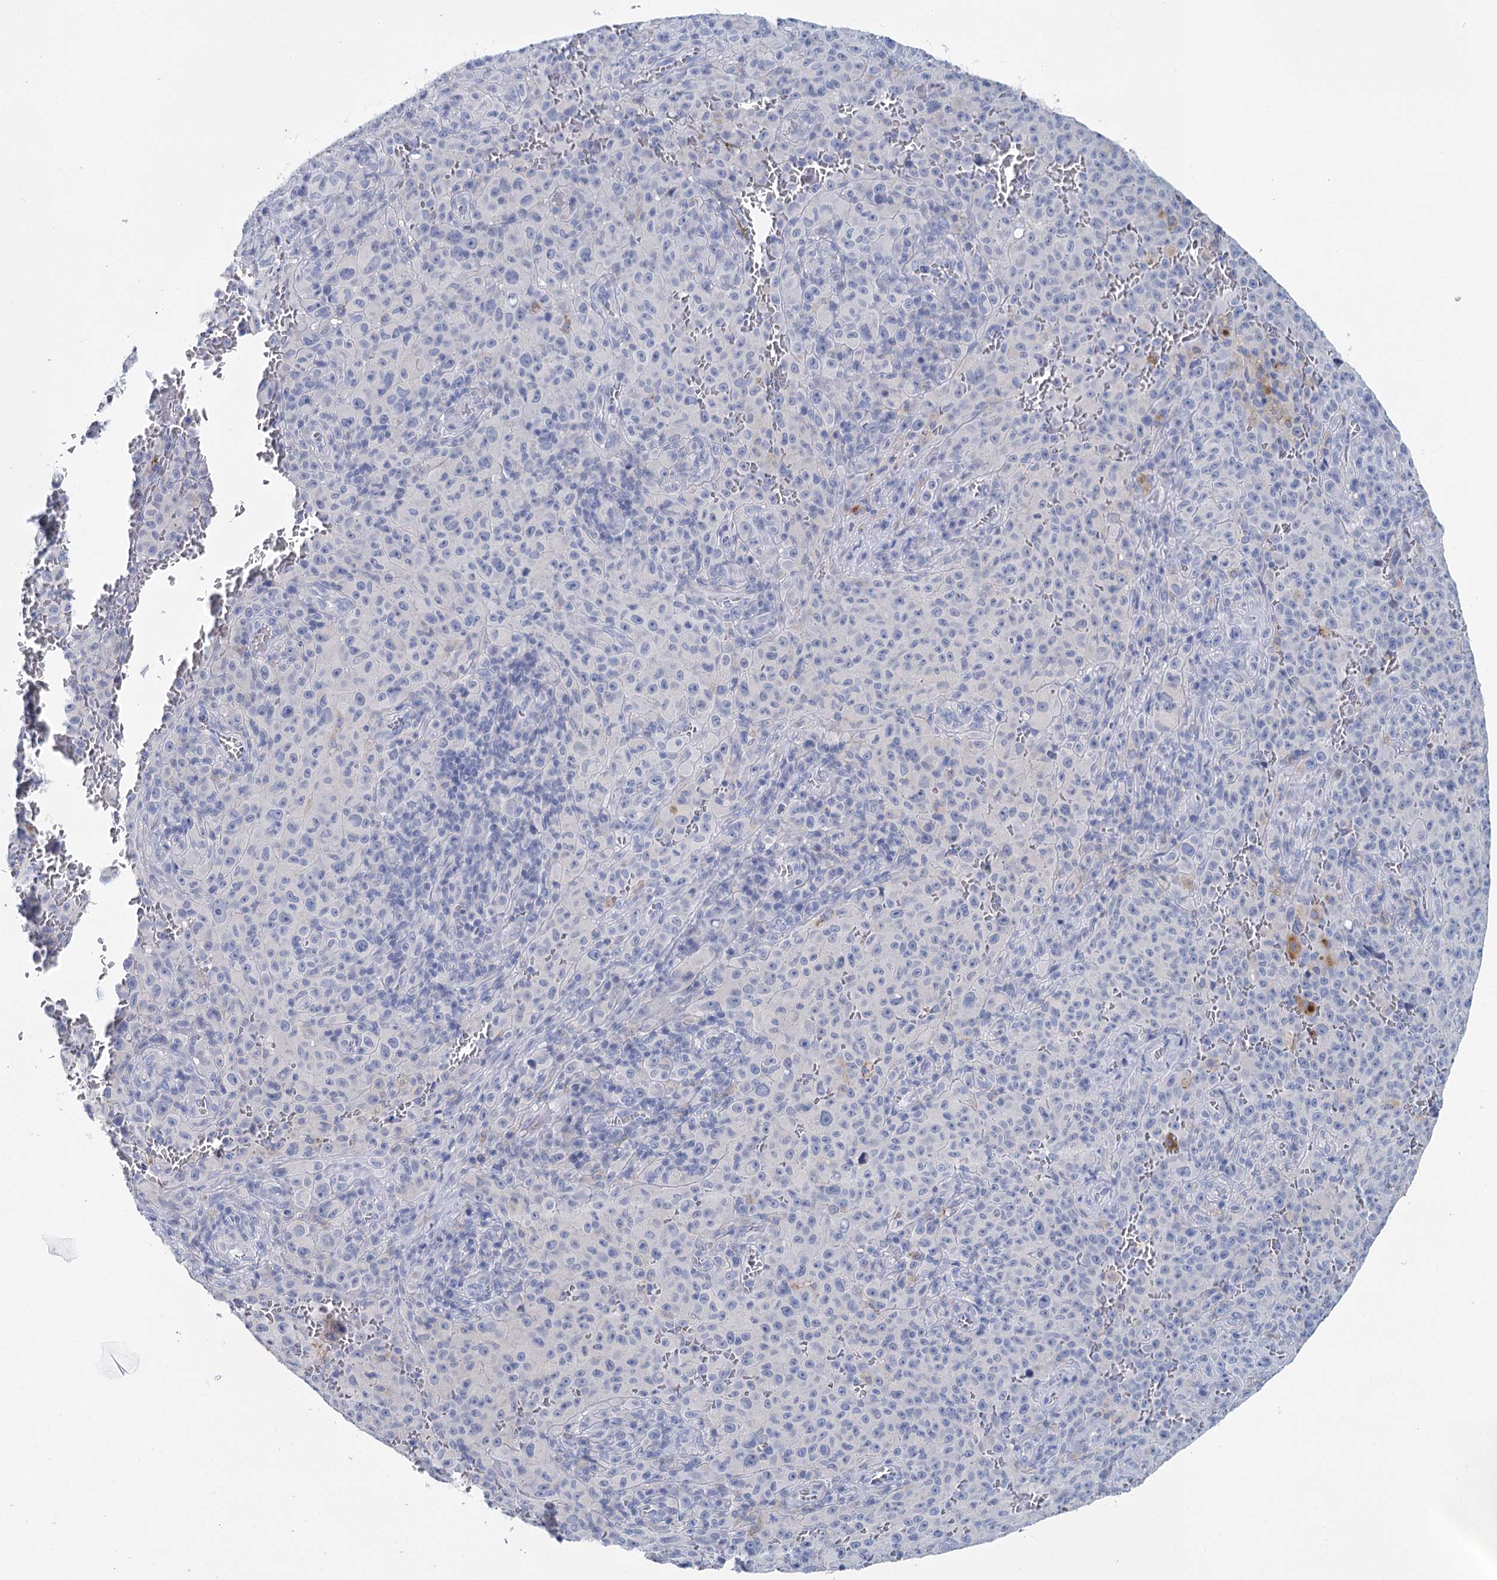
{"staining": {"intensity": "negative", "quantity": "none", "location": "none"}, "tissue": "melanoma", "cell_type": "Tumor cells", "image_type": "cancer", "snomed": [{"axis": "morphology", "description": "Malignant melanoma, NOS"}, {"axis": "topography", "description": "Skin"}], "caption": "Human malignant melanoma stained for a protein using immunohistochemistry (IHC) displays no staining in tumor cells.", "gene": "METTL7B", "patient": {"sex": "female", "age": 82}}